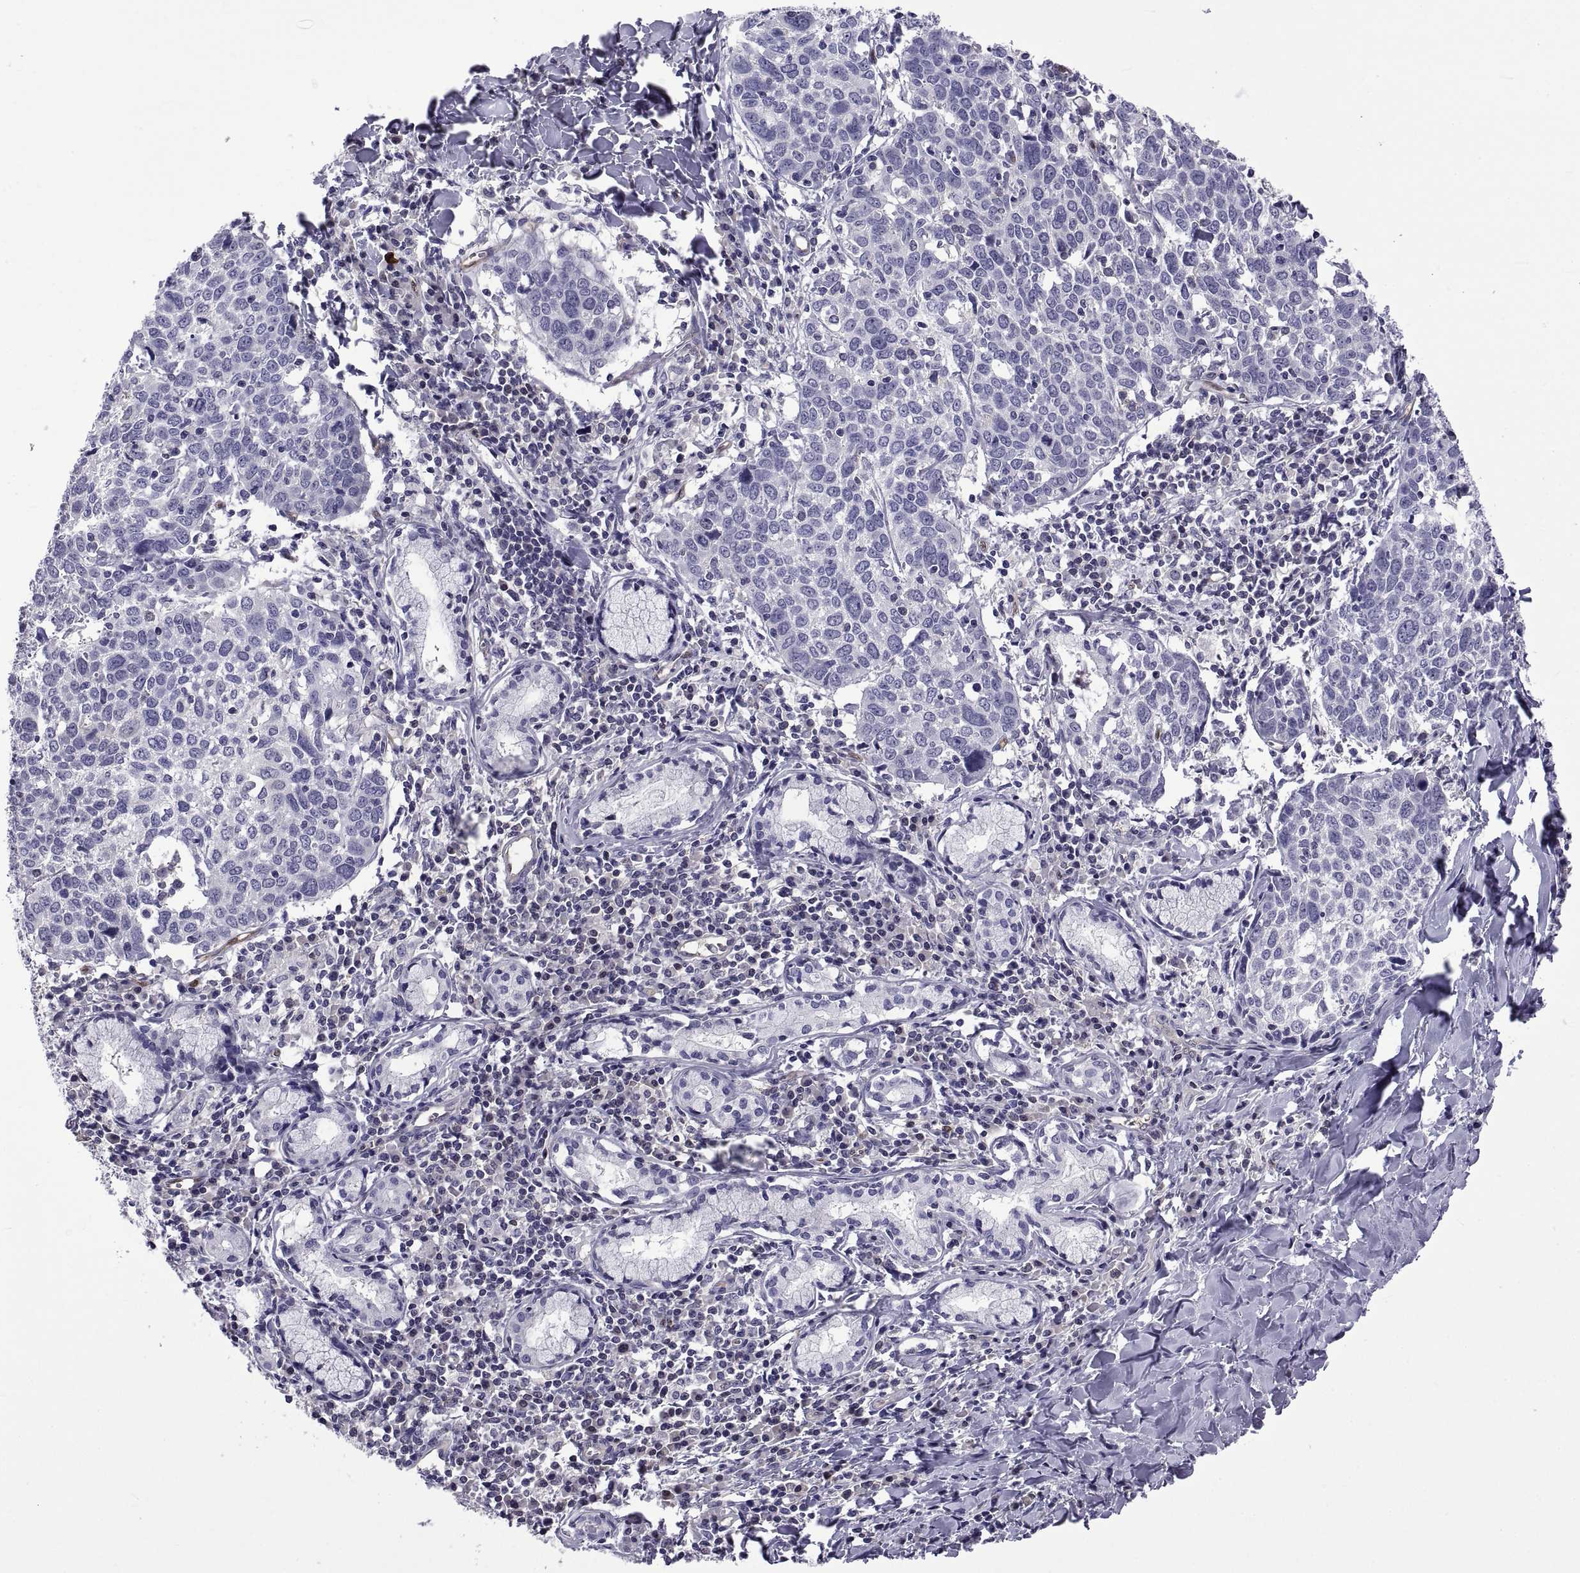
{"staining": {"intensity": "negative", "quantity": "none", "location": "none"}, "tissue": "lung cancer", "cell_type": "Tumor cells", "image_type": "cancer", "snomed": [{"axis": "morphology", "description": "Squamous cell carcinoma, NOS"}, {"axis": "topography", "description": "Lung"}], "caption": "Image shows no significant protein staining in tumor cells of lung squamous cell carcinoma.", "gene": "LCN9", "patient": {"sex": "male", "age": 57}}